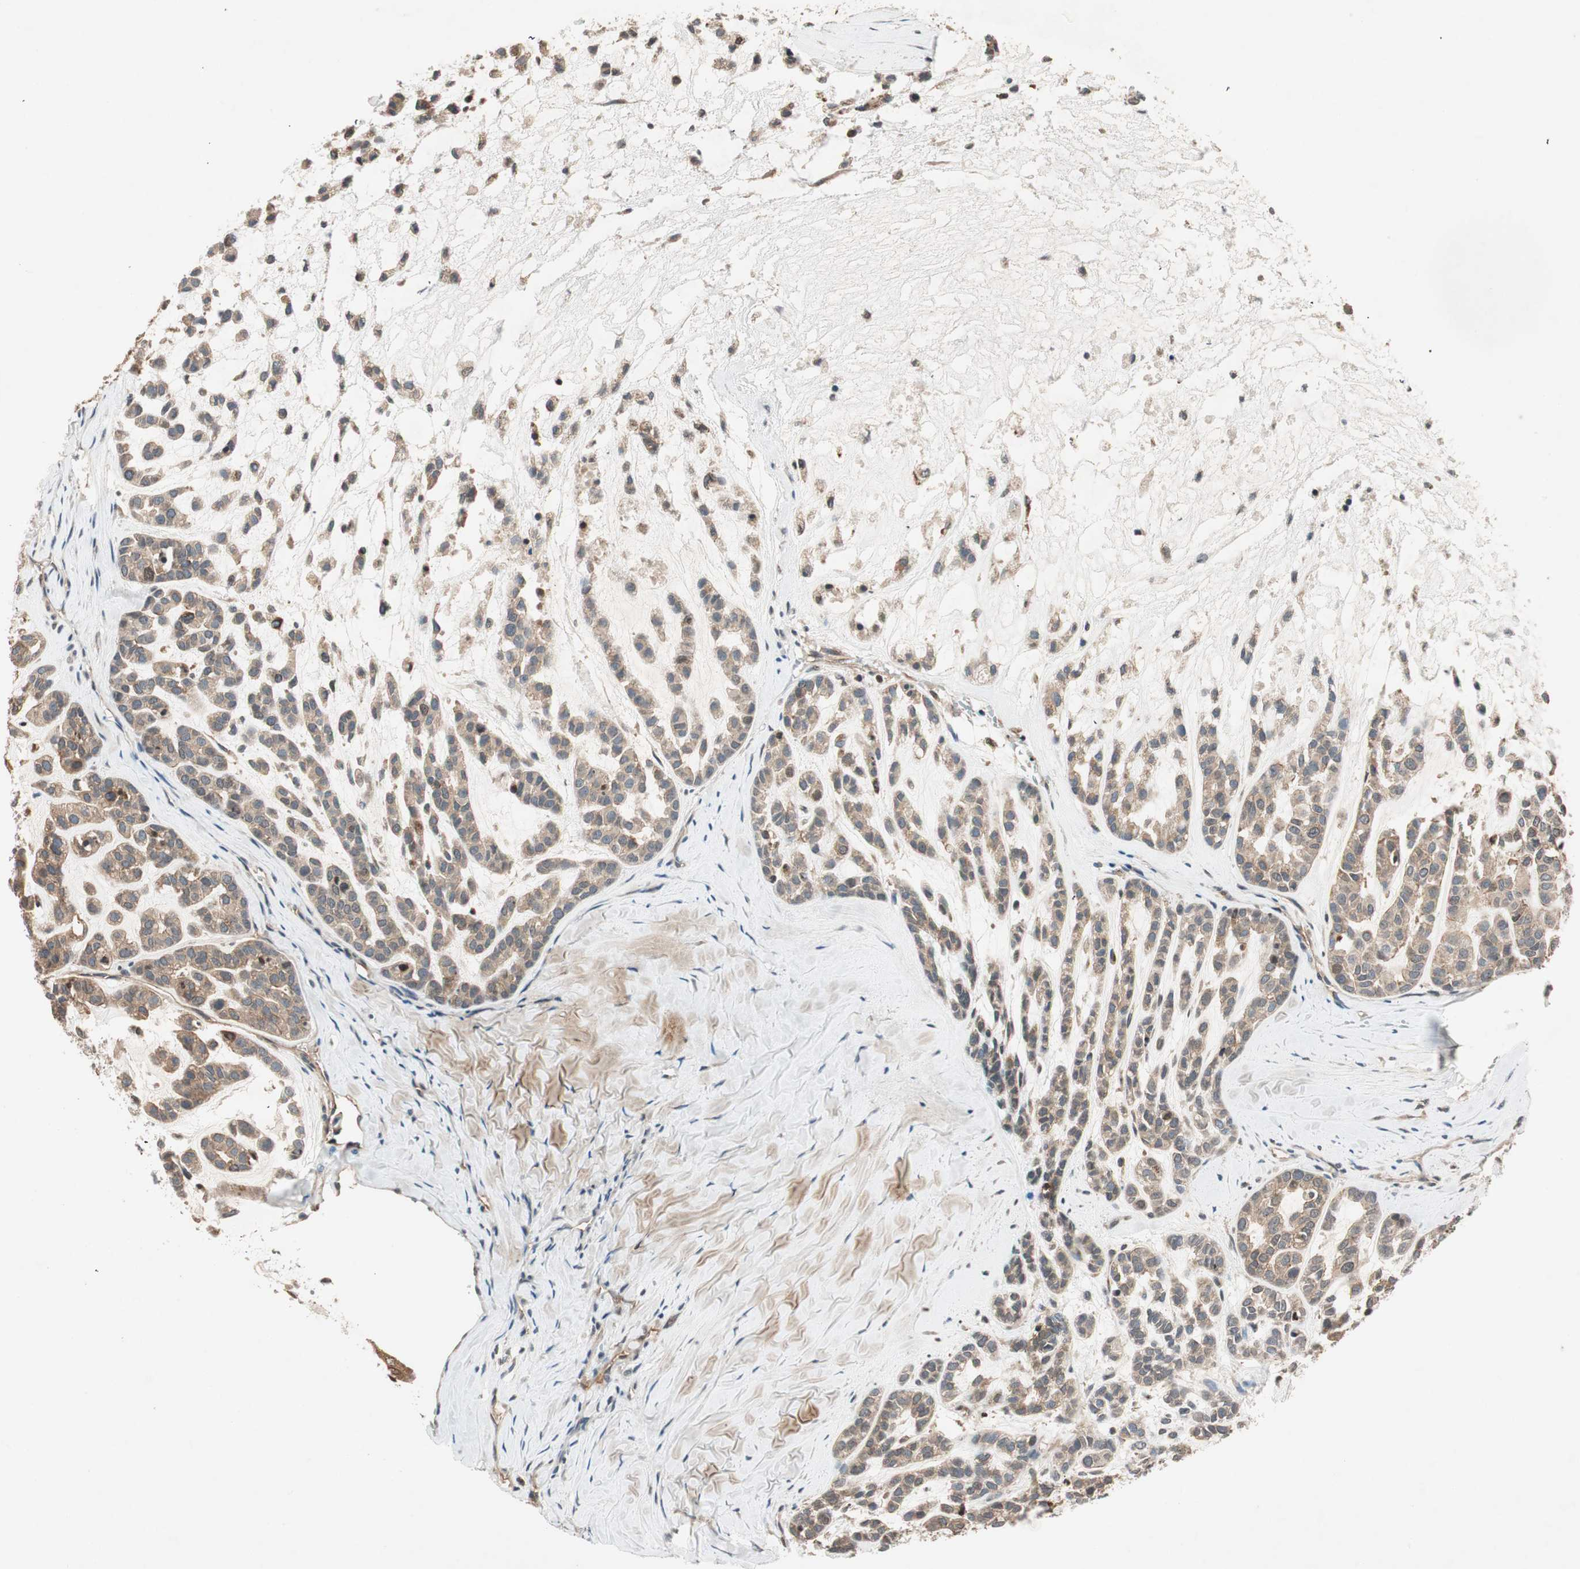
{"staining": {"intensity": "weak", "quantity": ">75%", "location": "cytoplasmic/membranous"}, "tissue": "head and neck cancer", "cell_type": "Tumor cells", "image_type": "cancer", "snomed": [{"axis": "morphology", "description": "Adenocarcinoma, NOS"}, {"axis": "morphology", "description": "Adenoma, NOS"}, {"axis": "topography", "description": "Head-Neck"}], "caption": "IHC (DAB) staining of human adenoma (head and neck) shows weak cytoplasmic/membranous protein expression in approximately >75% of tumor cells. The protein of interest is shown in brown color, while the nuclei are stained blue.", "gene": "GCLM", "patient": {"sex": "female", "age": 55}}